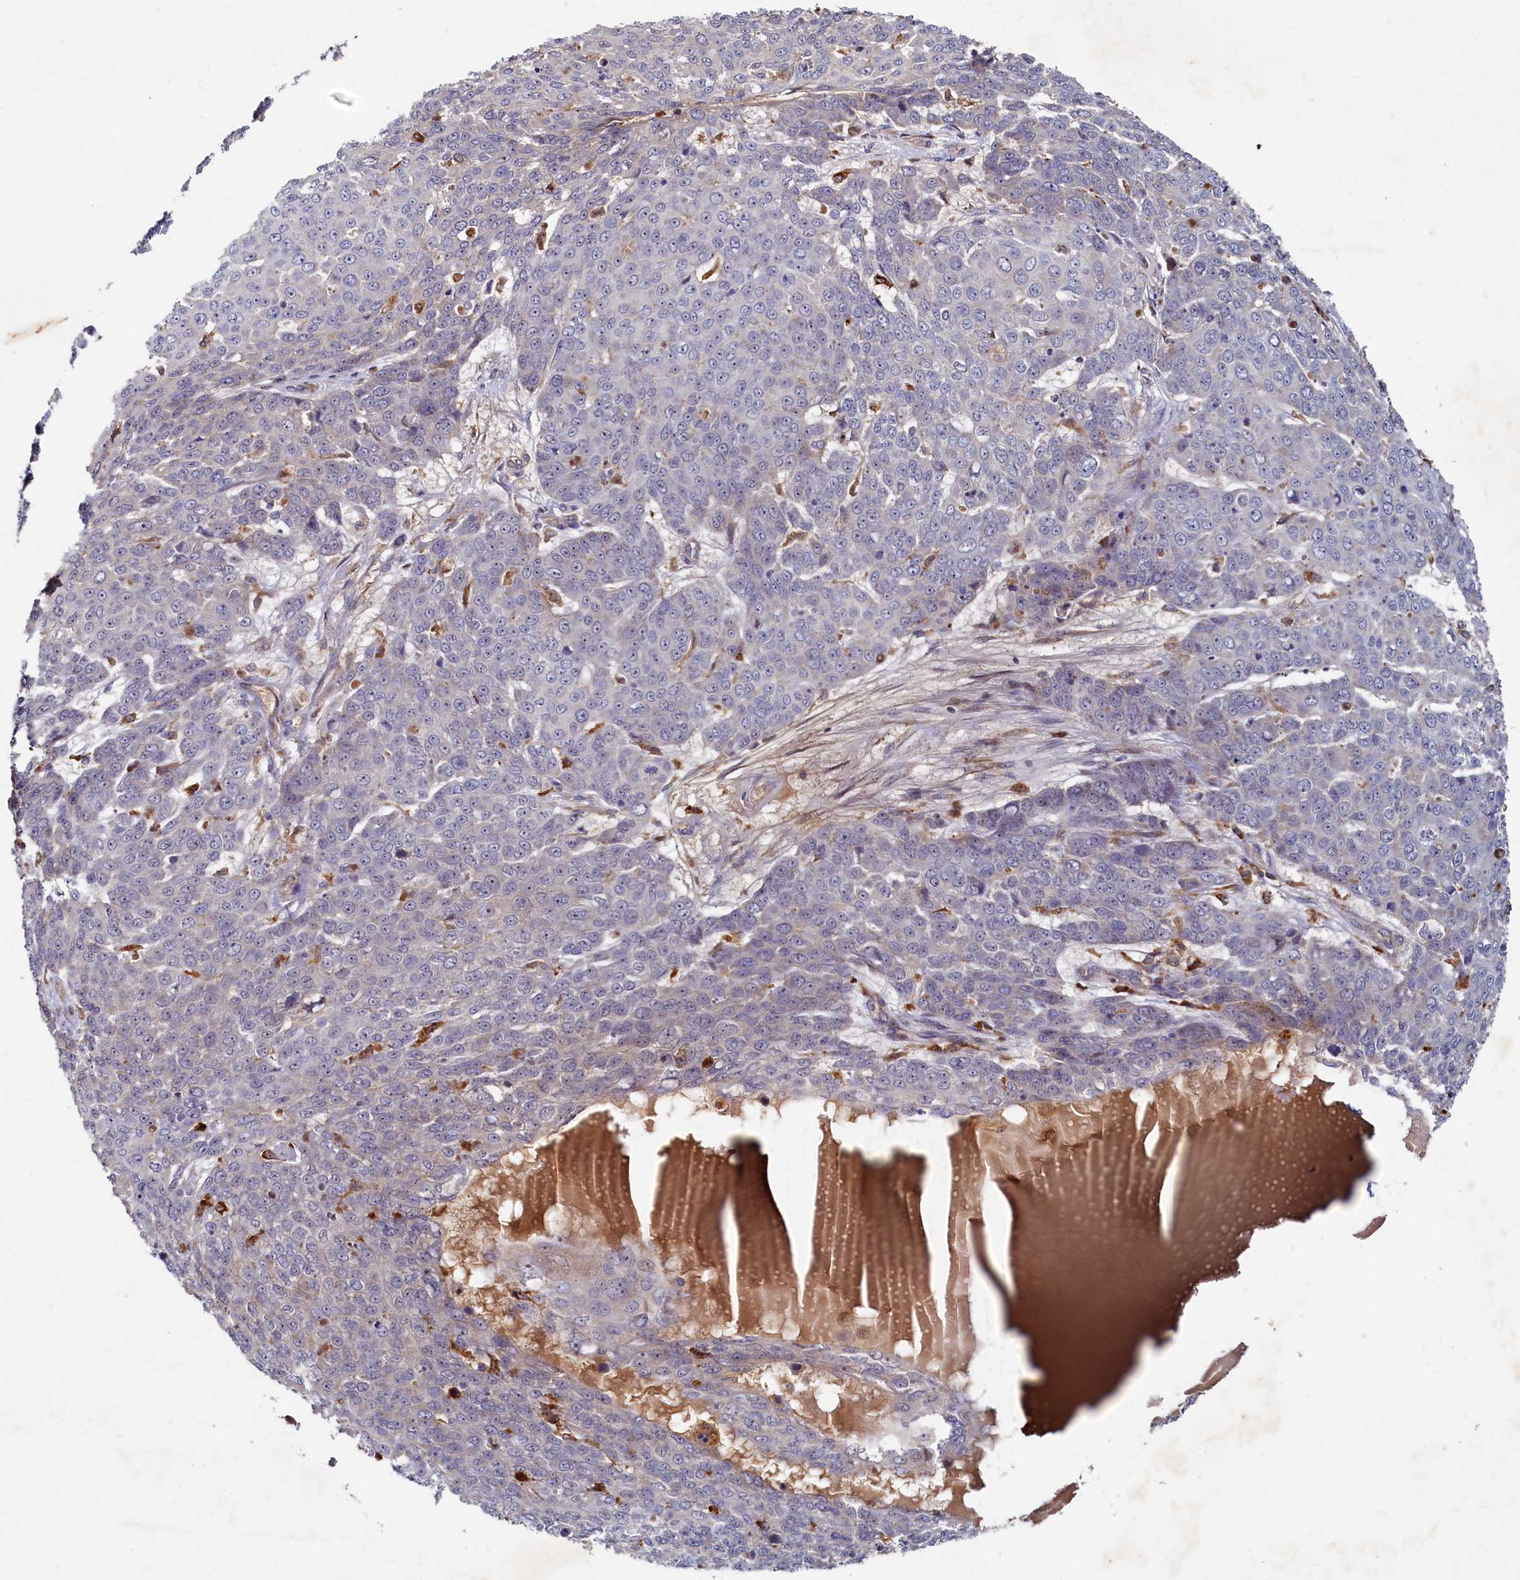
{"staining": {"intensity": "negative", "quantity": "none", "location": "none"}, "tissue": "skin cancer", "cell_type": "Tumor cells", "image_type": "cancer", "snomed": [{"axis": "morphology", "description": "Squamous cell carcinoma, NOS"}, {"axis": "topography", "description": "Skin"}], "caption": "Tumor cells are negative for protein expression in human skin cancer. Brightfield microscopy of immunohistochemistry (IHC) stained with DAB (3,3'-diaminobenzidine) (brown) and hematoxylin (blue), captured at high magnification.", "gene": "RGS7BP", "patient": {"sex": "male", "age": 71}}